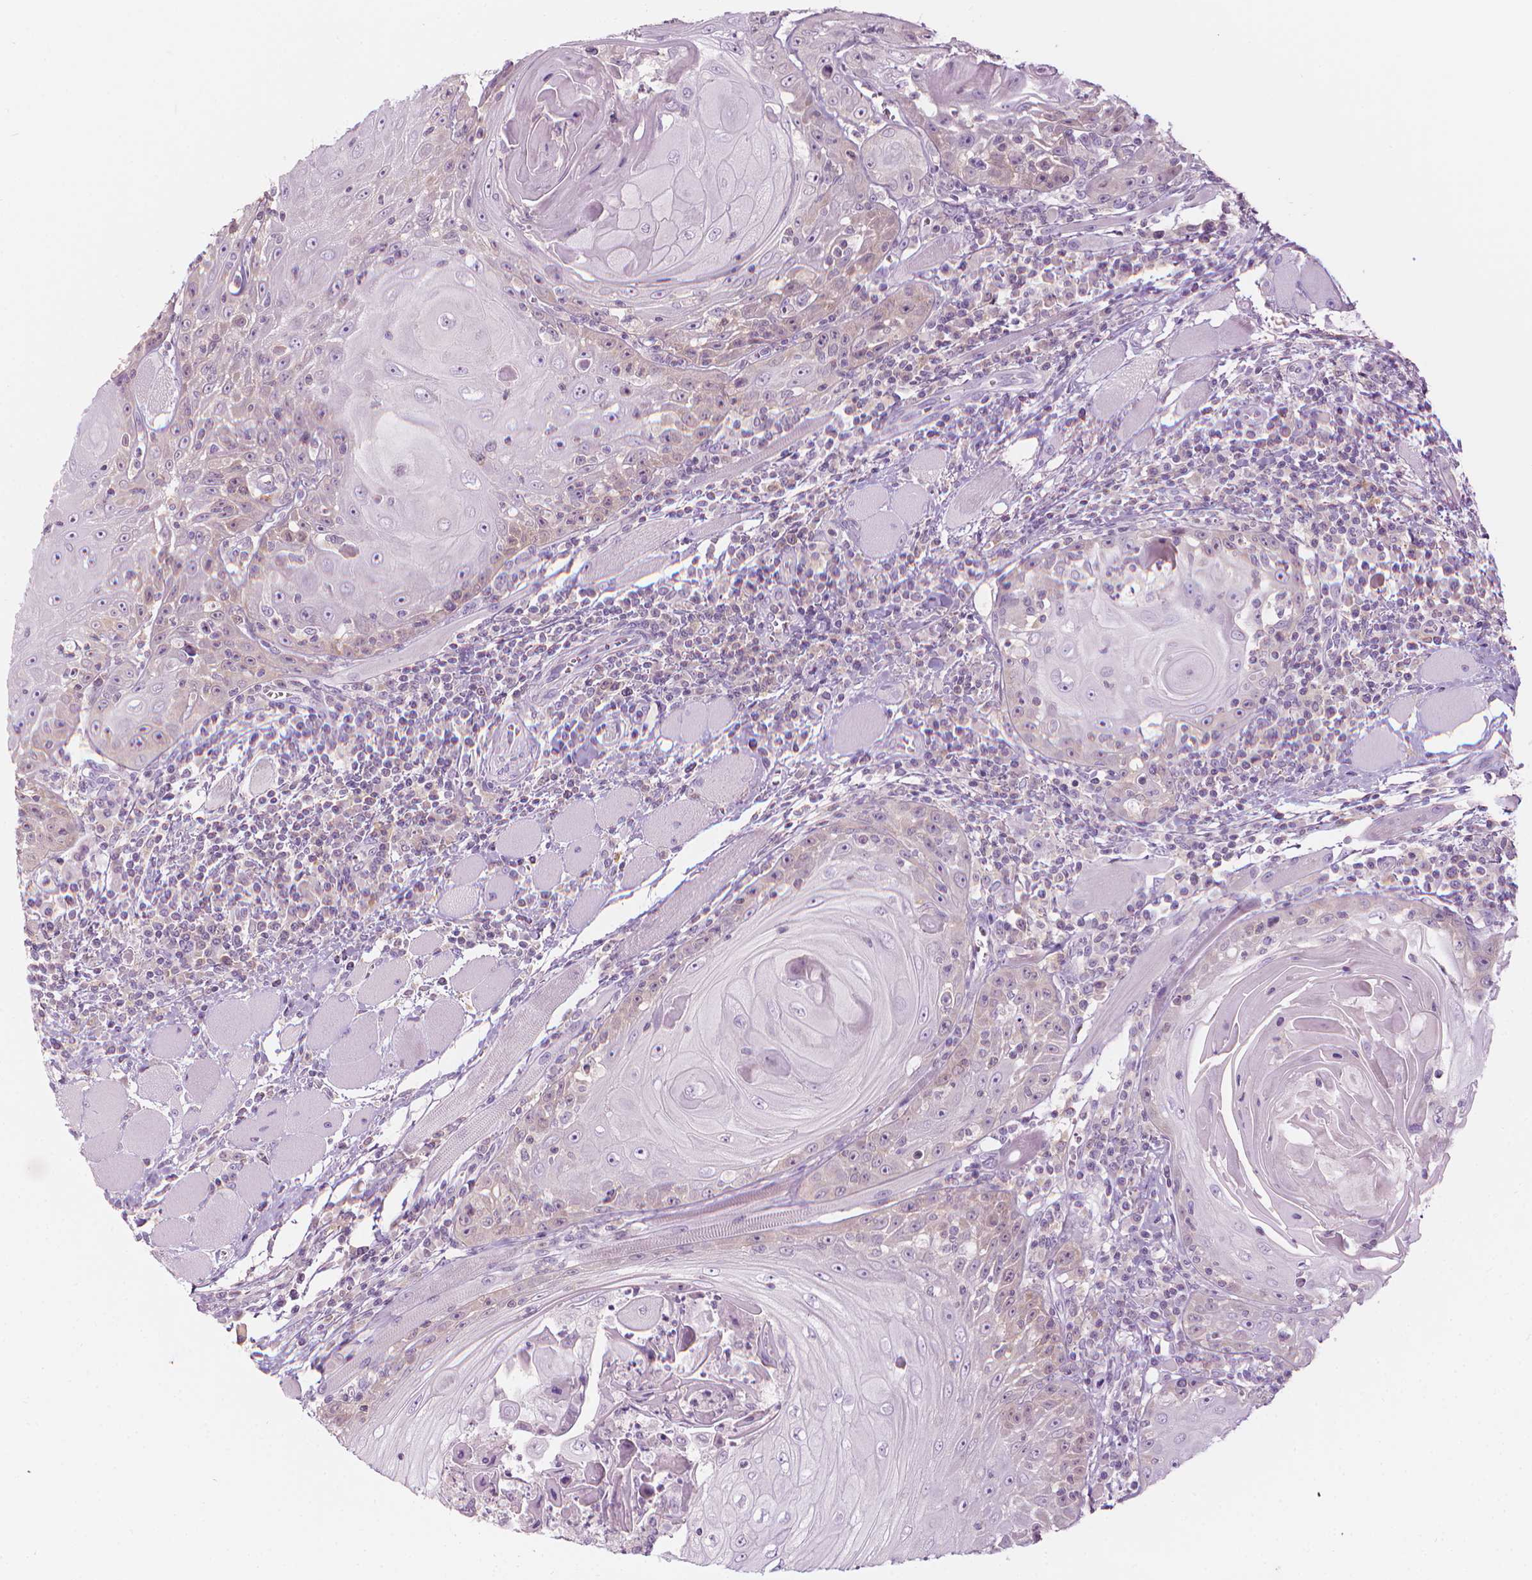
{"staining": {"intensity": "weak", "quantity": "<25%", "location": "nuclear"}, "tissue": "head and neck cancer", "cell_type": "Tumor cells", "image_type": "cancer", "snomed": [{"axis": "morphology", "description": "Squamous cell carcinoma, NOS"}, {"axis": "topography", "description": "Head-Neck"}], "caption": "Photomicrograph shows no protein expression in tumor cells of squamous cell carcinoma (head and neck) tissue.", "gene": "SHMT1", "patient": {"sex": "male", "age": 52}}